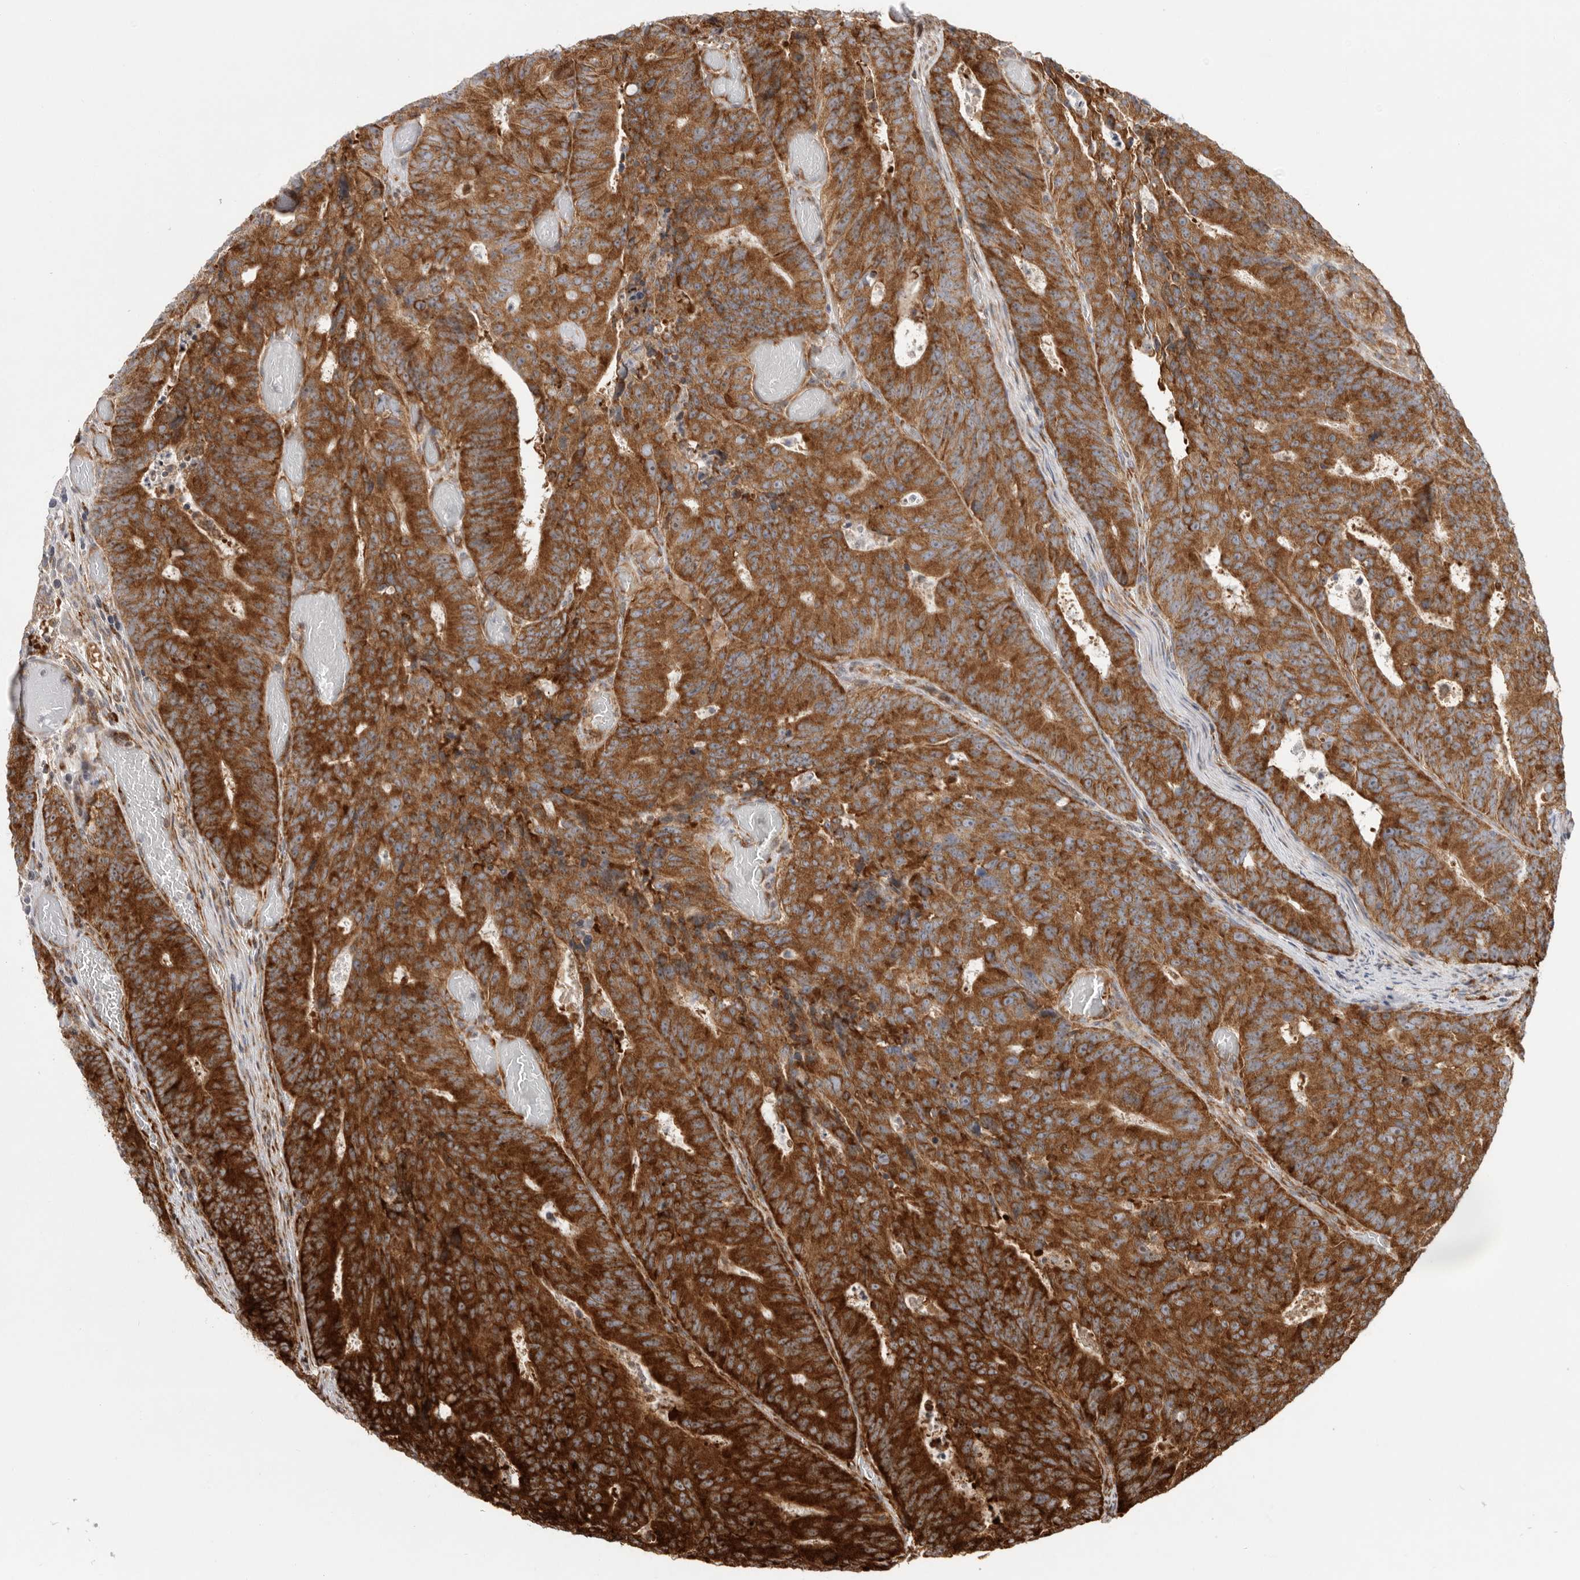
{"staining": {"intensity": "strong", "quantity": ">75%", "location": "cytoplasmic/membranous"}, "tissue": "colorectal cancer", "cell_type": "Tumor cells", "image_type": "cancer", "snomed": [{"axis": "morphology", "description": "Adenocarcinoma, NOS"}, {"axis": "topography", "description": "Colon"}], "caption": "A high-resolution histopathology image shows immunohistochemistry staining of colorectal cancer, which shows strong cytoplasmic/membranous expression in approximately >75% of tumor cells.", "gene": "FZD3", "patient": {"sex": "male", "age": 87}}